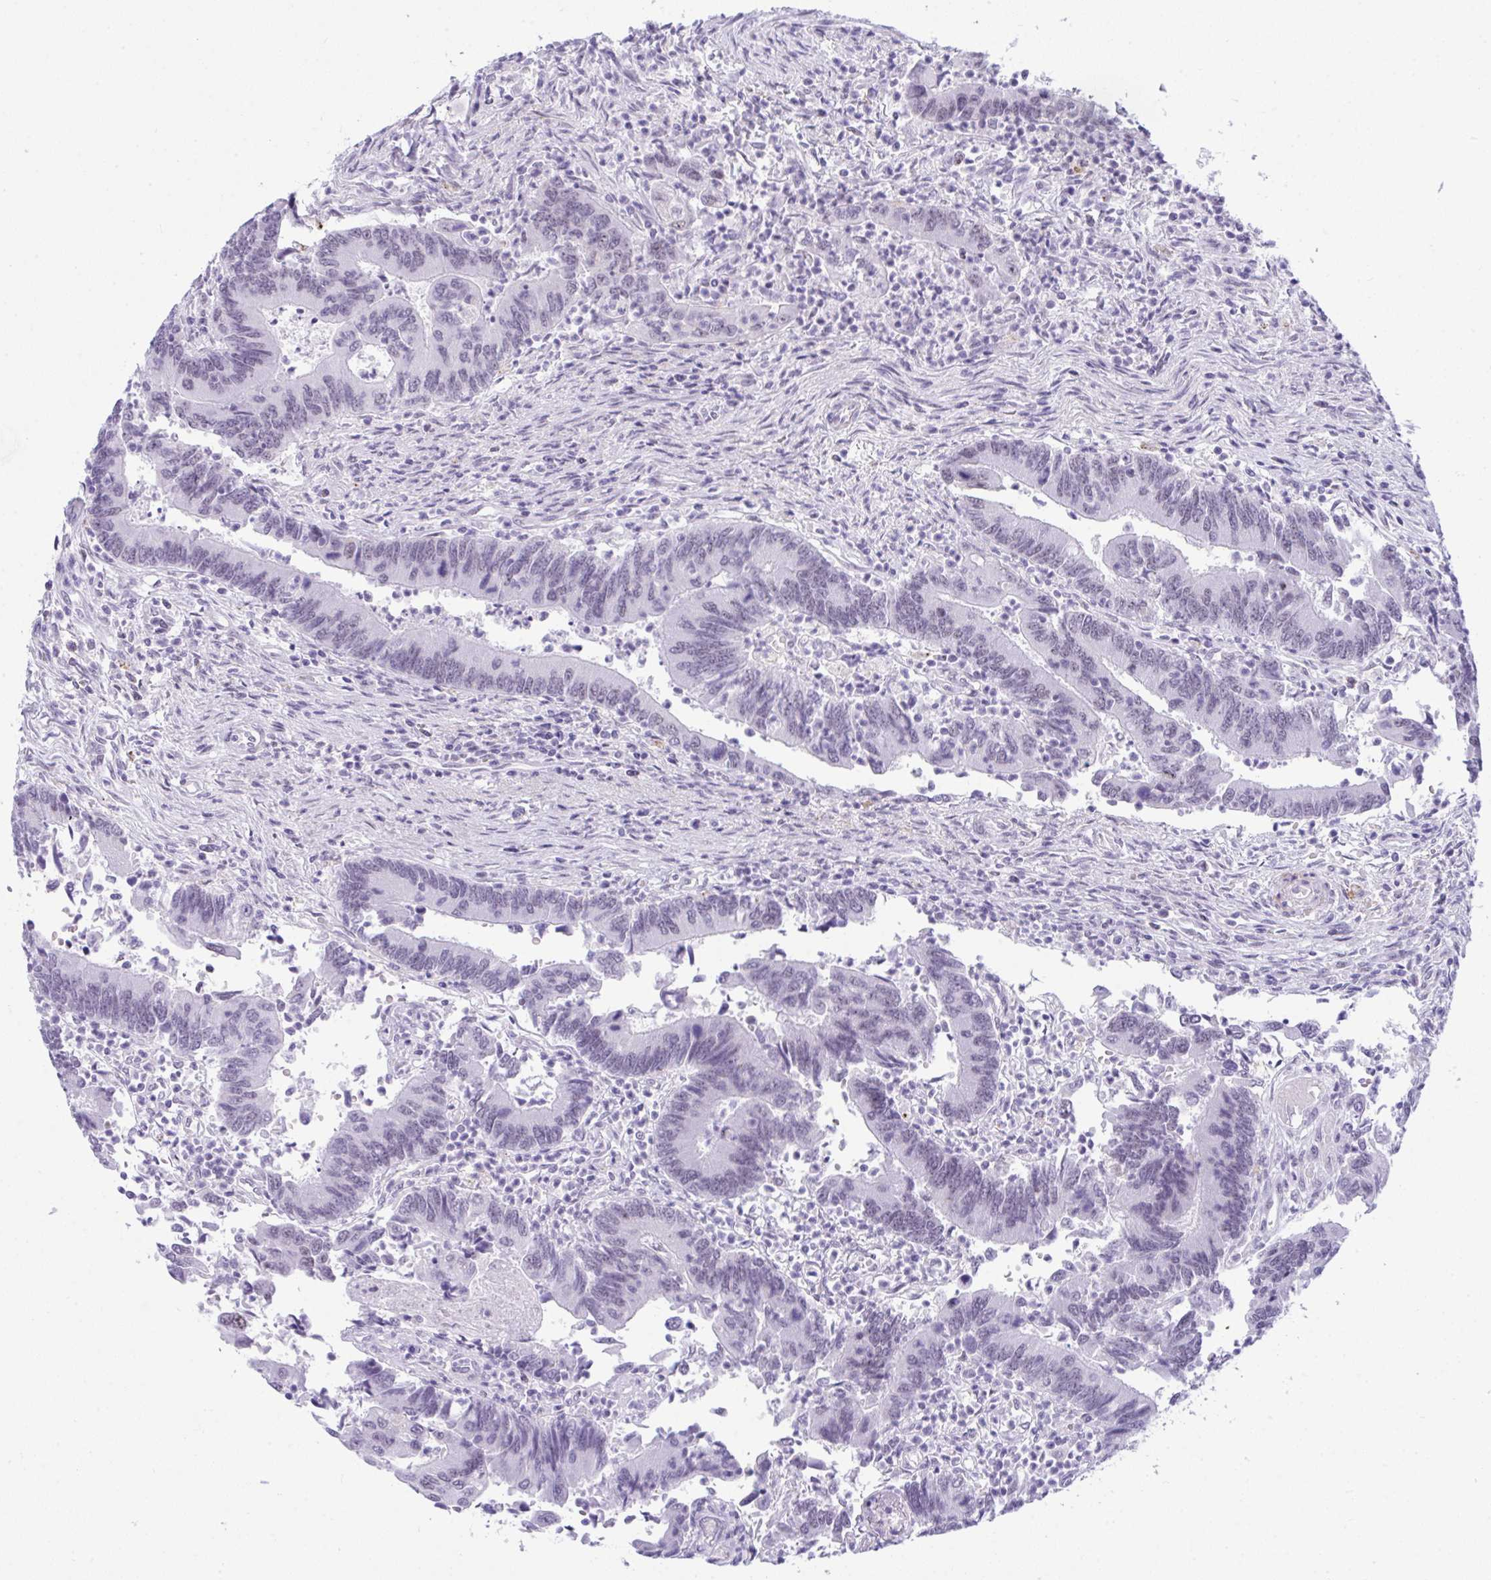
{"staining": {"intensity": "negative", "quantity": "none", "location": "none"}, "tissue": "colorectal cancer", "cell_type": "Tumor cells", "image_type": "cancer", "snomed": [{"axis": "morphology", "description": "Adenocarcinoma, NOS"}, {"axis": "topography", "description": "Colon"}], "caption": "This is an immunohistochemistry micrograph of human colorectal cancer (adenocarcinoma). There is no staining in tumor cells.", "gene": "ELN", "patient": {"sex": "female", "age": 67}}